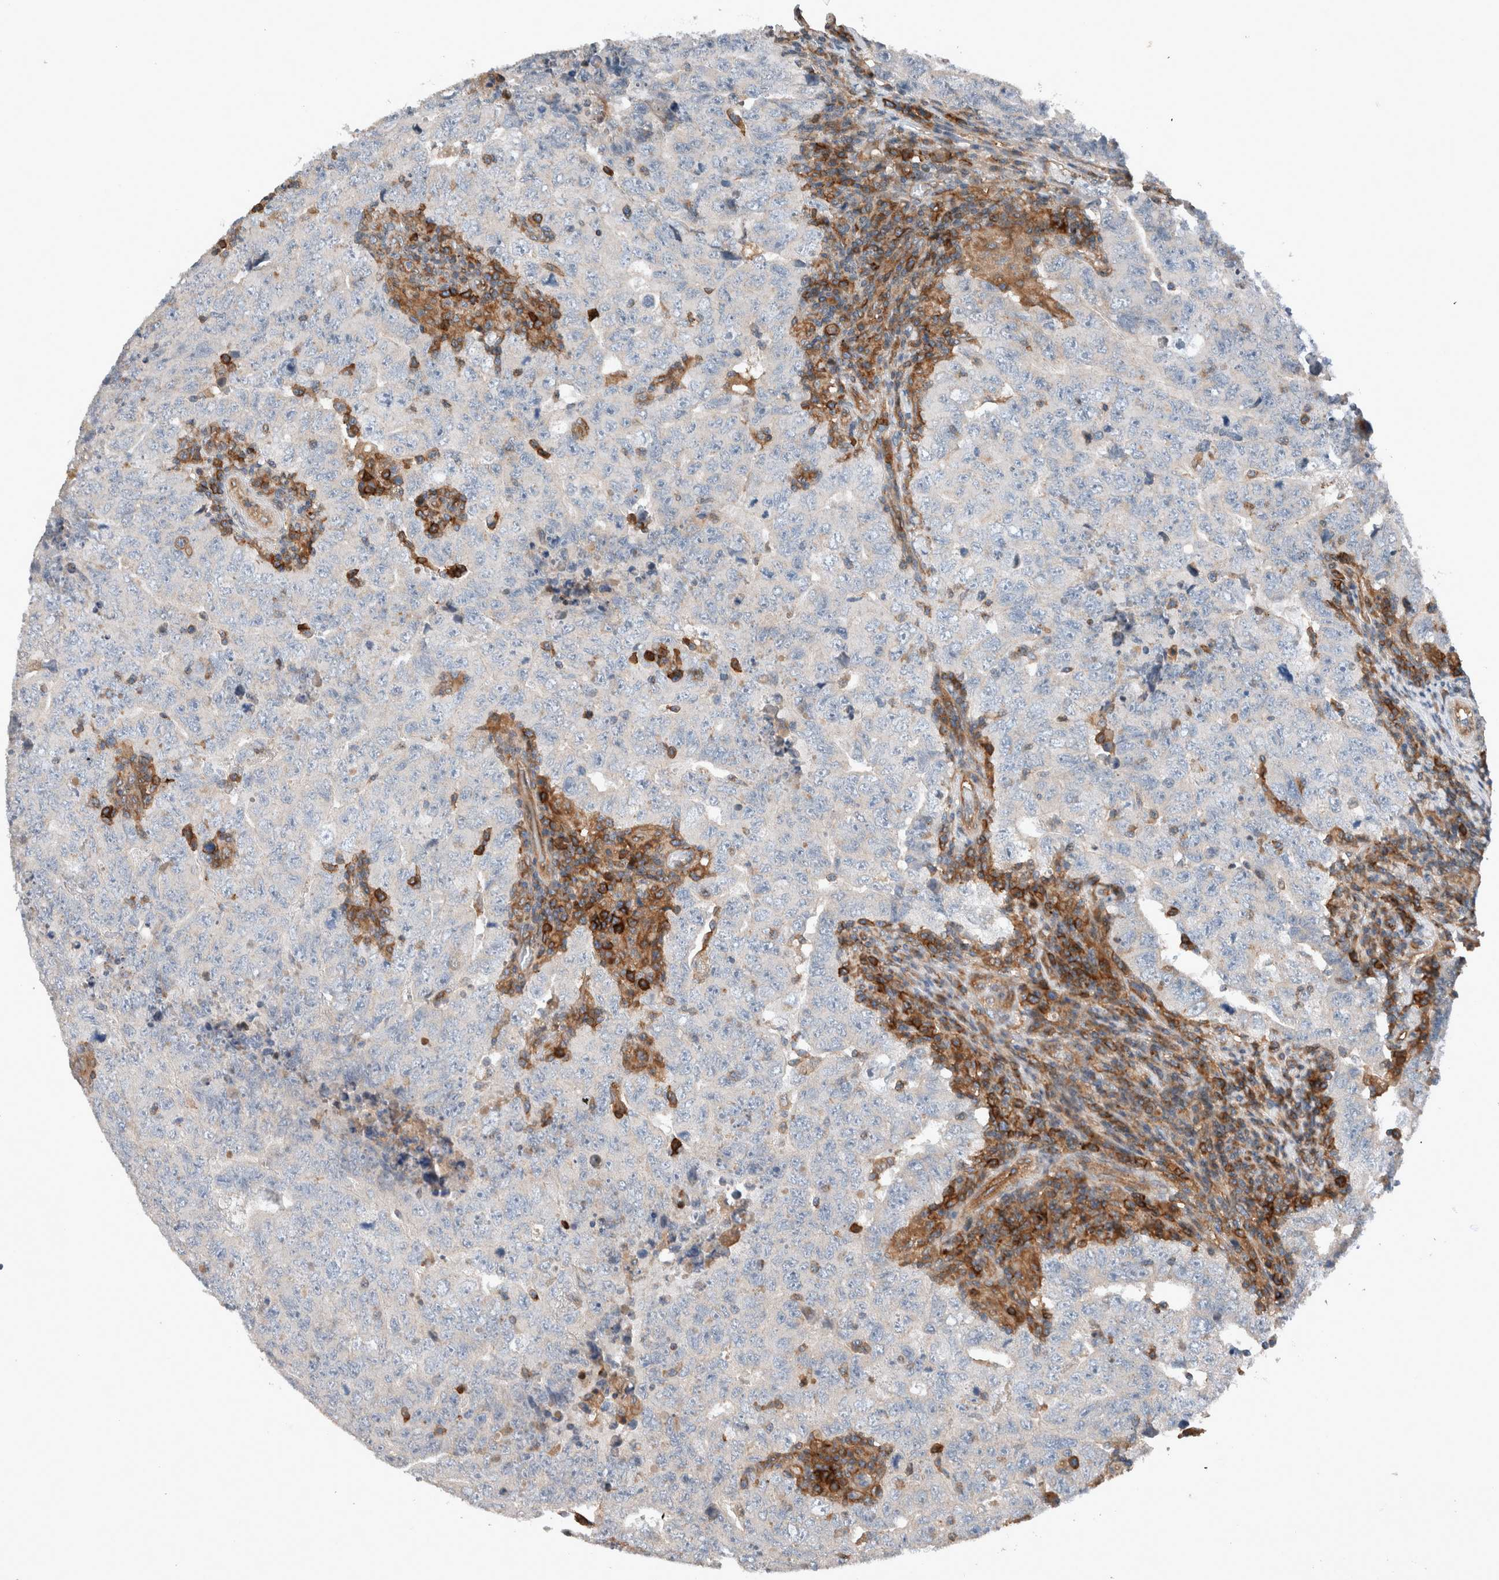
{"staining": {"intensity": "negative", "quantity": "none", "location": "none"}, "tissue": "testis cancer", "cell_type": "Tumor cells", "image_type": "cancer", "snomed": [{"axis": "morphology", "description": "Carcinoma, Embryonal, NOS"}, {"axis": "topography", "description": "Testis"}], "caption": "Human testis embryonal carcinoma stained for a protein using immunohistochemistry displays no staining in tumor cells.", "gene": "UGCG", "patient": {"sex": "male", "age": 26}}